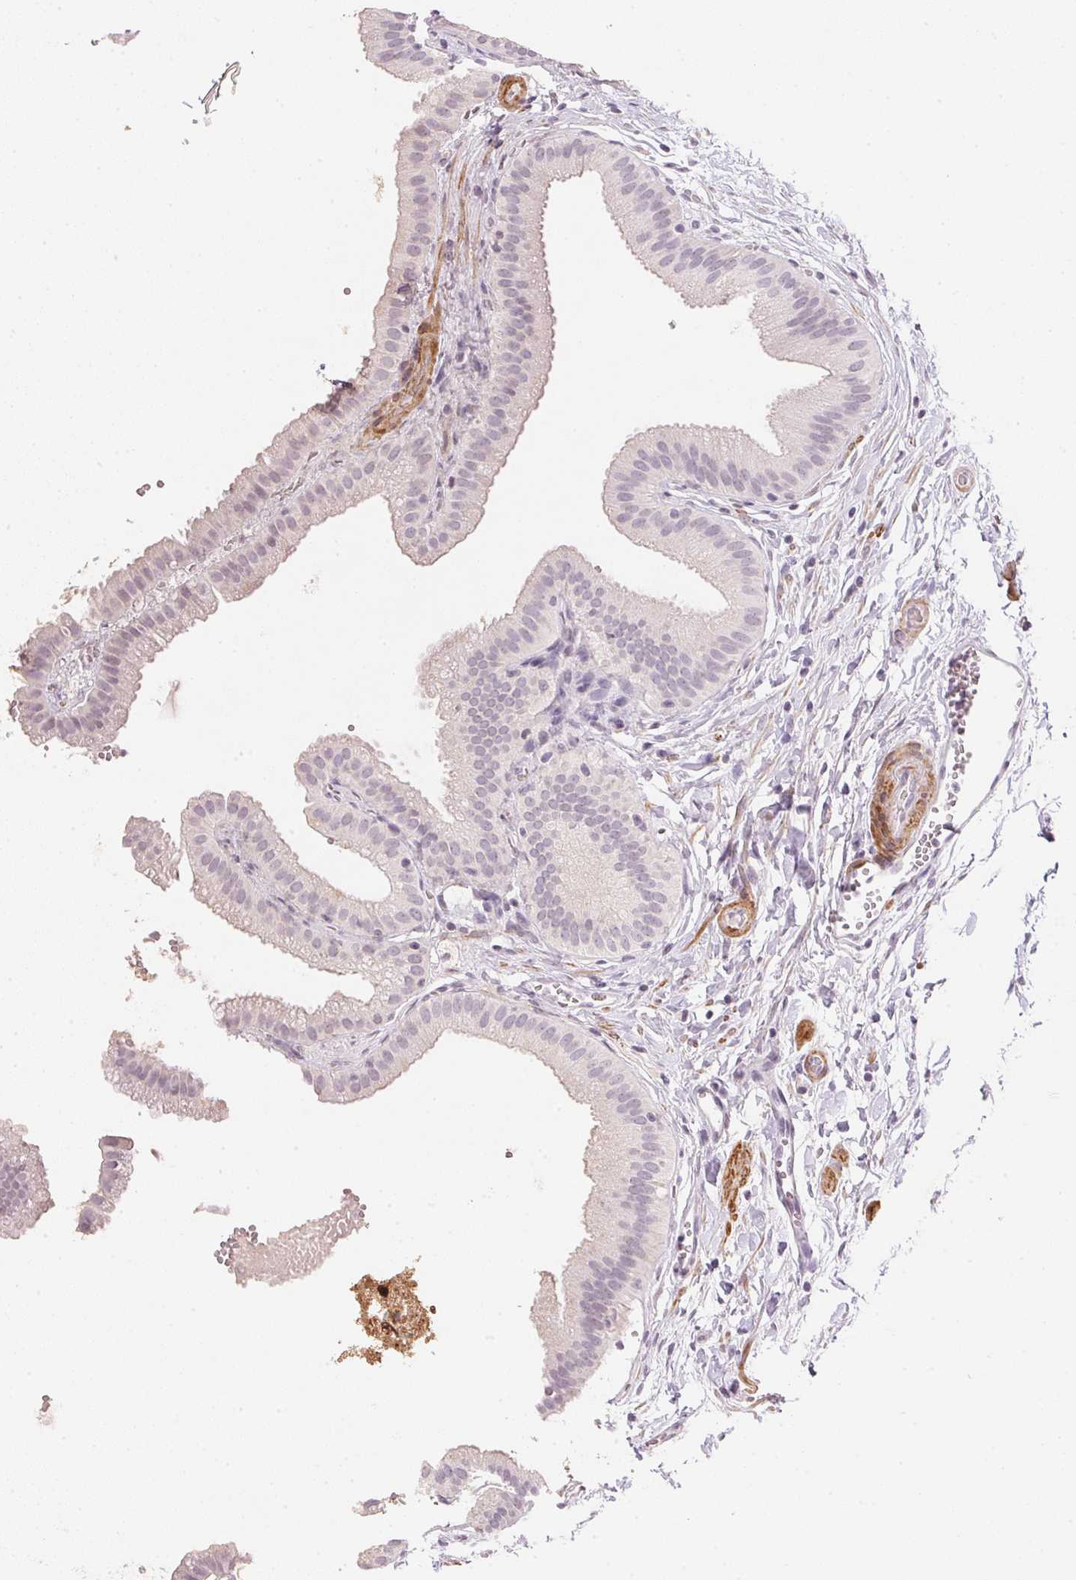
{"staining": {"intensity": "negative", "quantity": "none", "location": "none"}, "tissue": "gallbladder", "cell_type": "Glandular cells", "image_type": "normal", "snomed": [{"axis": "morphology", "description": "Normal tissue, NOS"}, {"axis": "topography", "description": "Gallbladder"}], "caption": "This micrograph is of normal gallbladder stained with immunohistochemistry (IHC) to label a protein in brown with the nuclei are counter-stained blue. There is no expression in glandular cells.", "gene": "SMTN", "patient": {"sex": "female", "age": 63}}